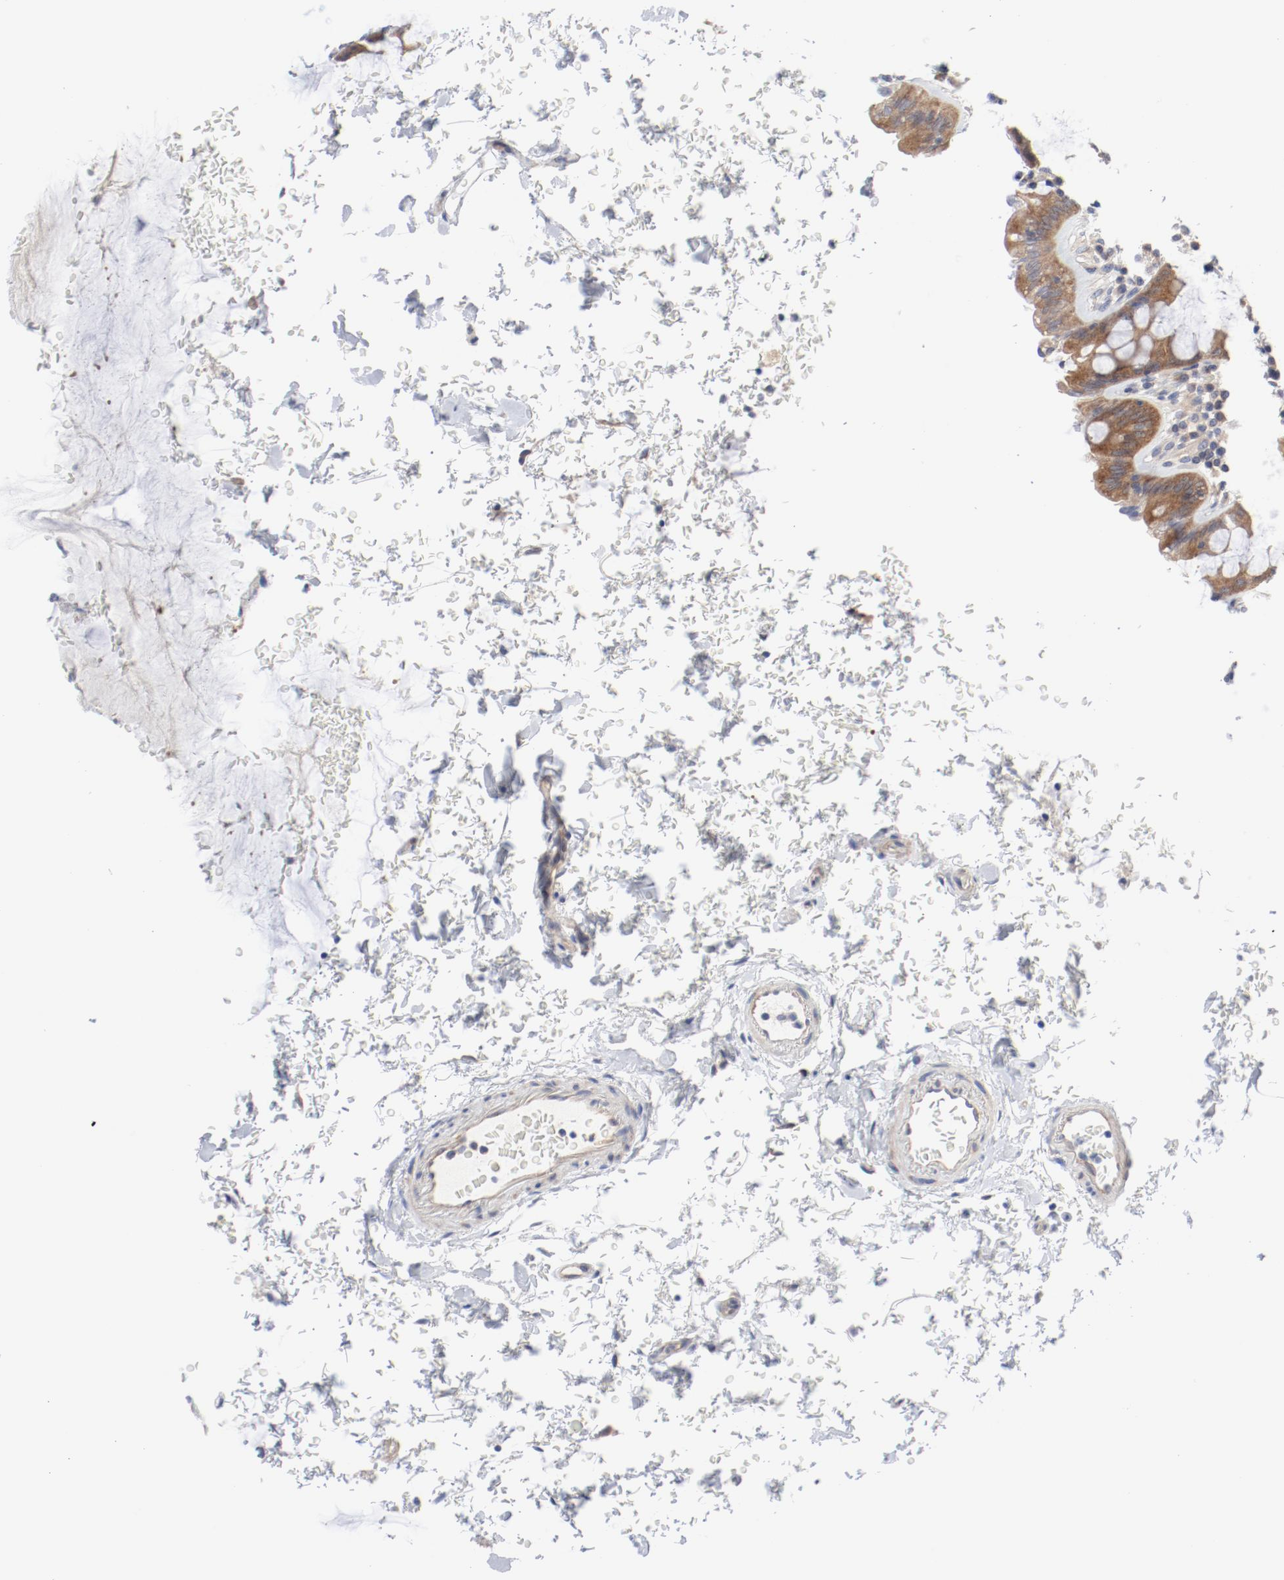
{"staining": {"intensity": "moderate", "quantity": ">75%", "location": "cytoplasmic/membranous,nuclear"}, "tissue": "rectum", "cell_type": "Glandular cells", "image_type": "normal", "snomed": [{"axis": "morphology", "description": "Normal tissue, NOS"}, {"axis": "topography", "description": "Rectum"}], "caption": "Rectum stained with IHC displays moderate cytoplasmic/membranous,nuclear expression in about >75% of glandular cells. The protein of interest is stained brown, and the nuclei are stained in blue (DAB (3,3'-diaminobenzidine) IHC with brightfield microscopy, high magnification).", "gene": "BAD", "patient": {"sex": "male", "age": 92}}